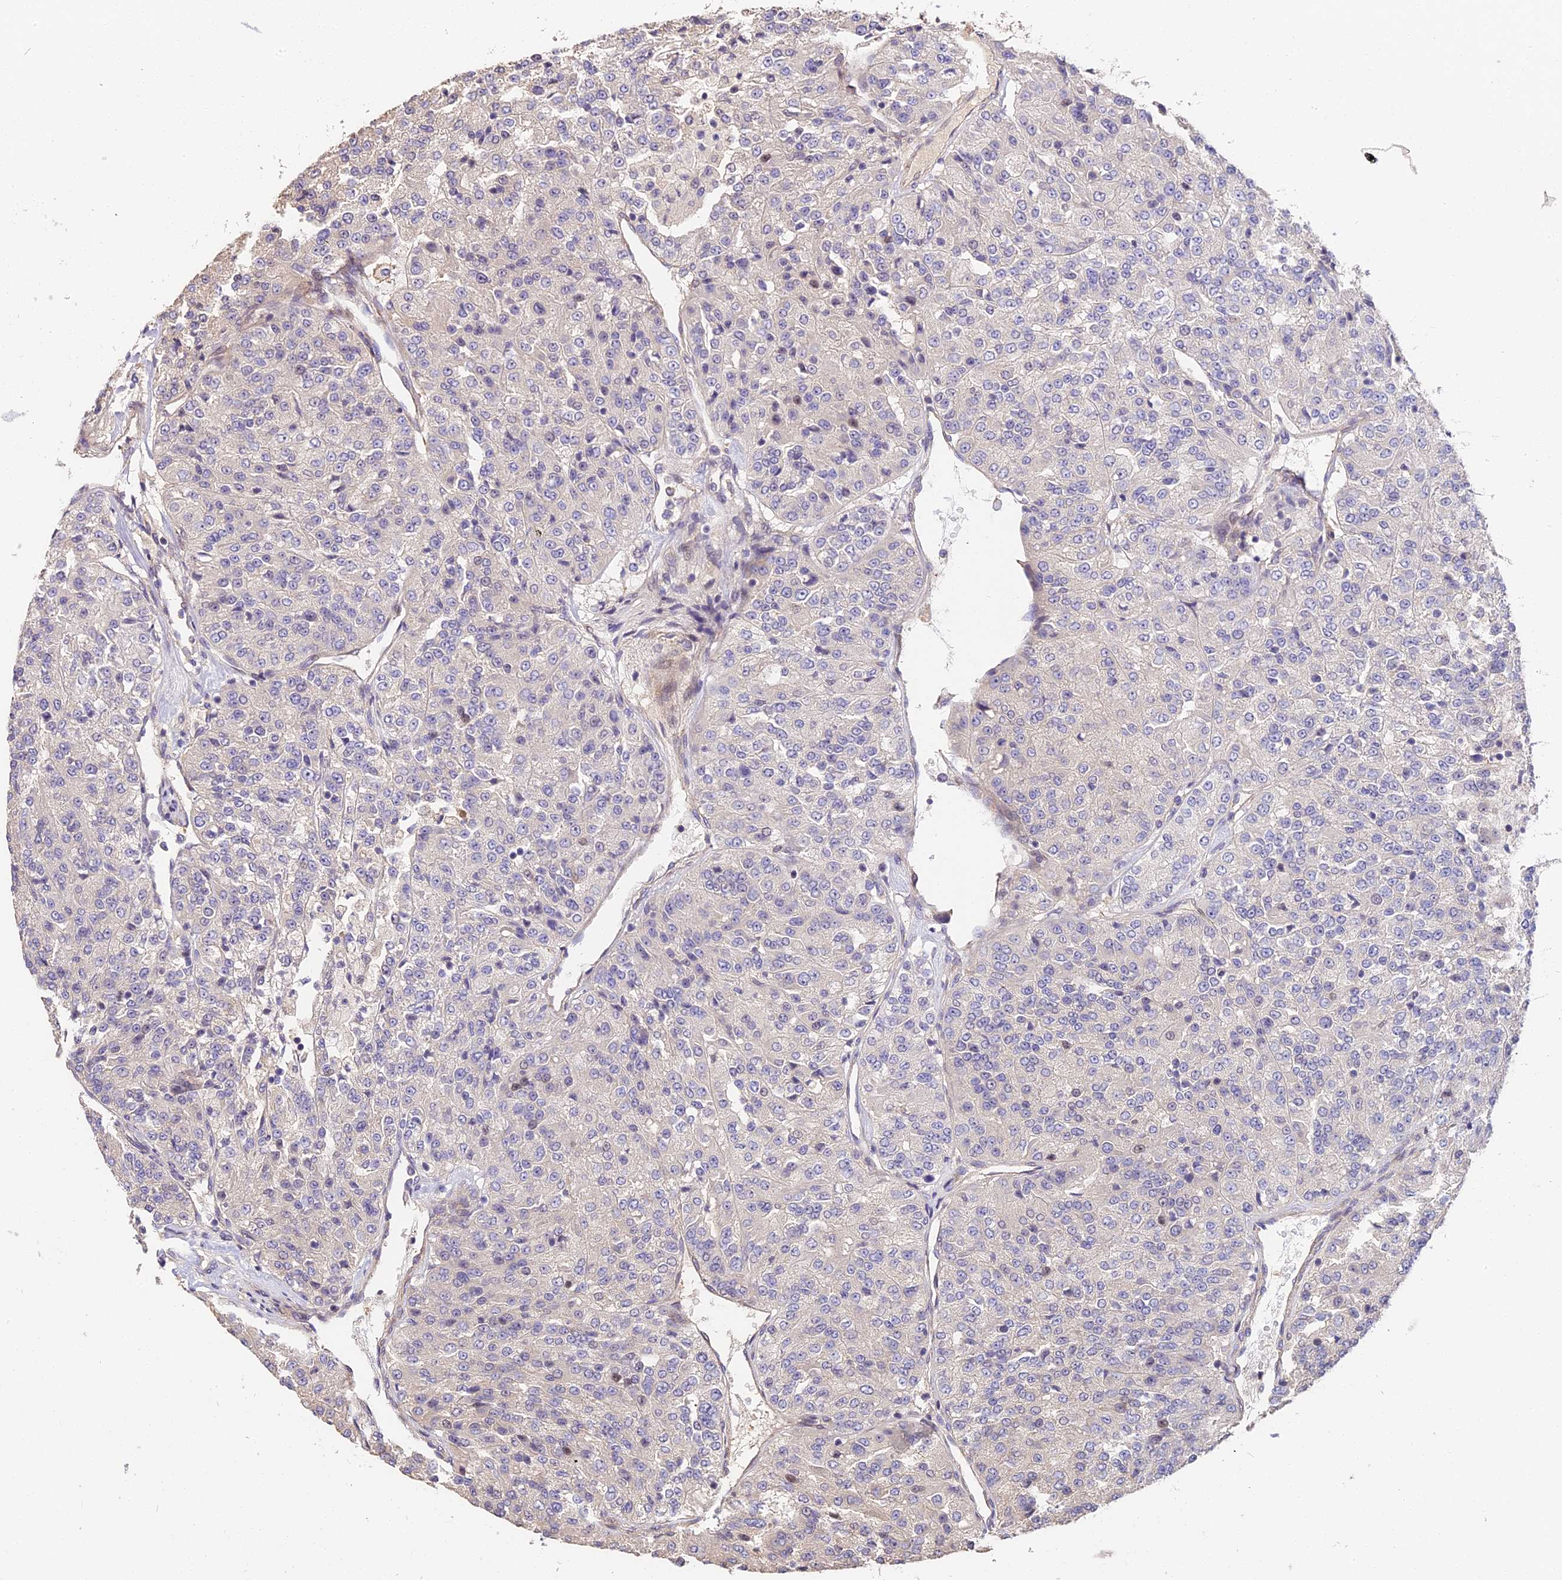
{"staining": {"intensity": "negative", "quantity": "none", "location": "none"}, "tissue": "renal cancer", "cell_type": "Tumor cells", "image_type": "cancer", "snomed": [{"axis": "morphology", "description": "Adenocarcinoma, NOS"}, {"axis": "topography", "description": "Kidney"}], "caption": "Tumor cells are negative for protein expression in human renal cancer (adenocarcinoma).", "gene": "ARHGAP17", "patient": {"sex": "female", "age": 63}}